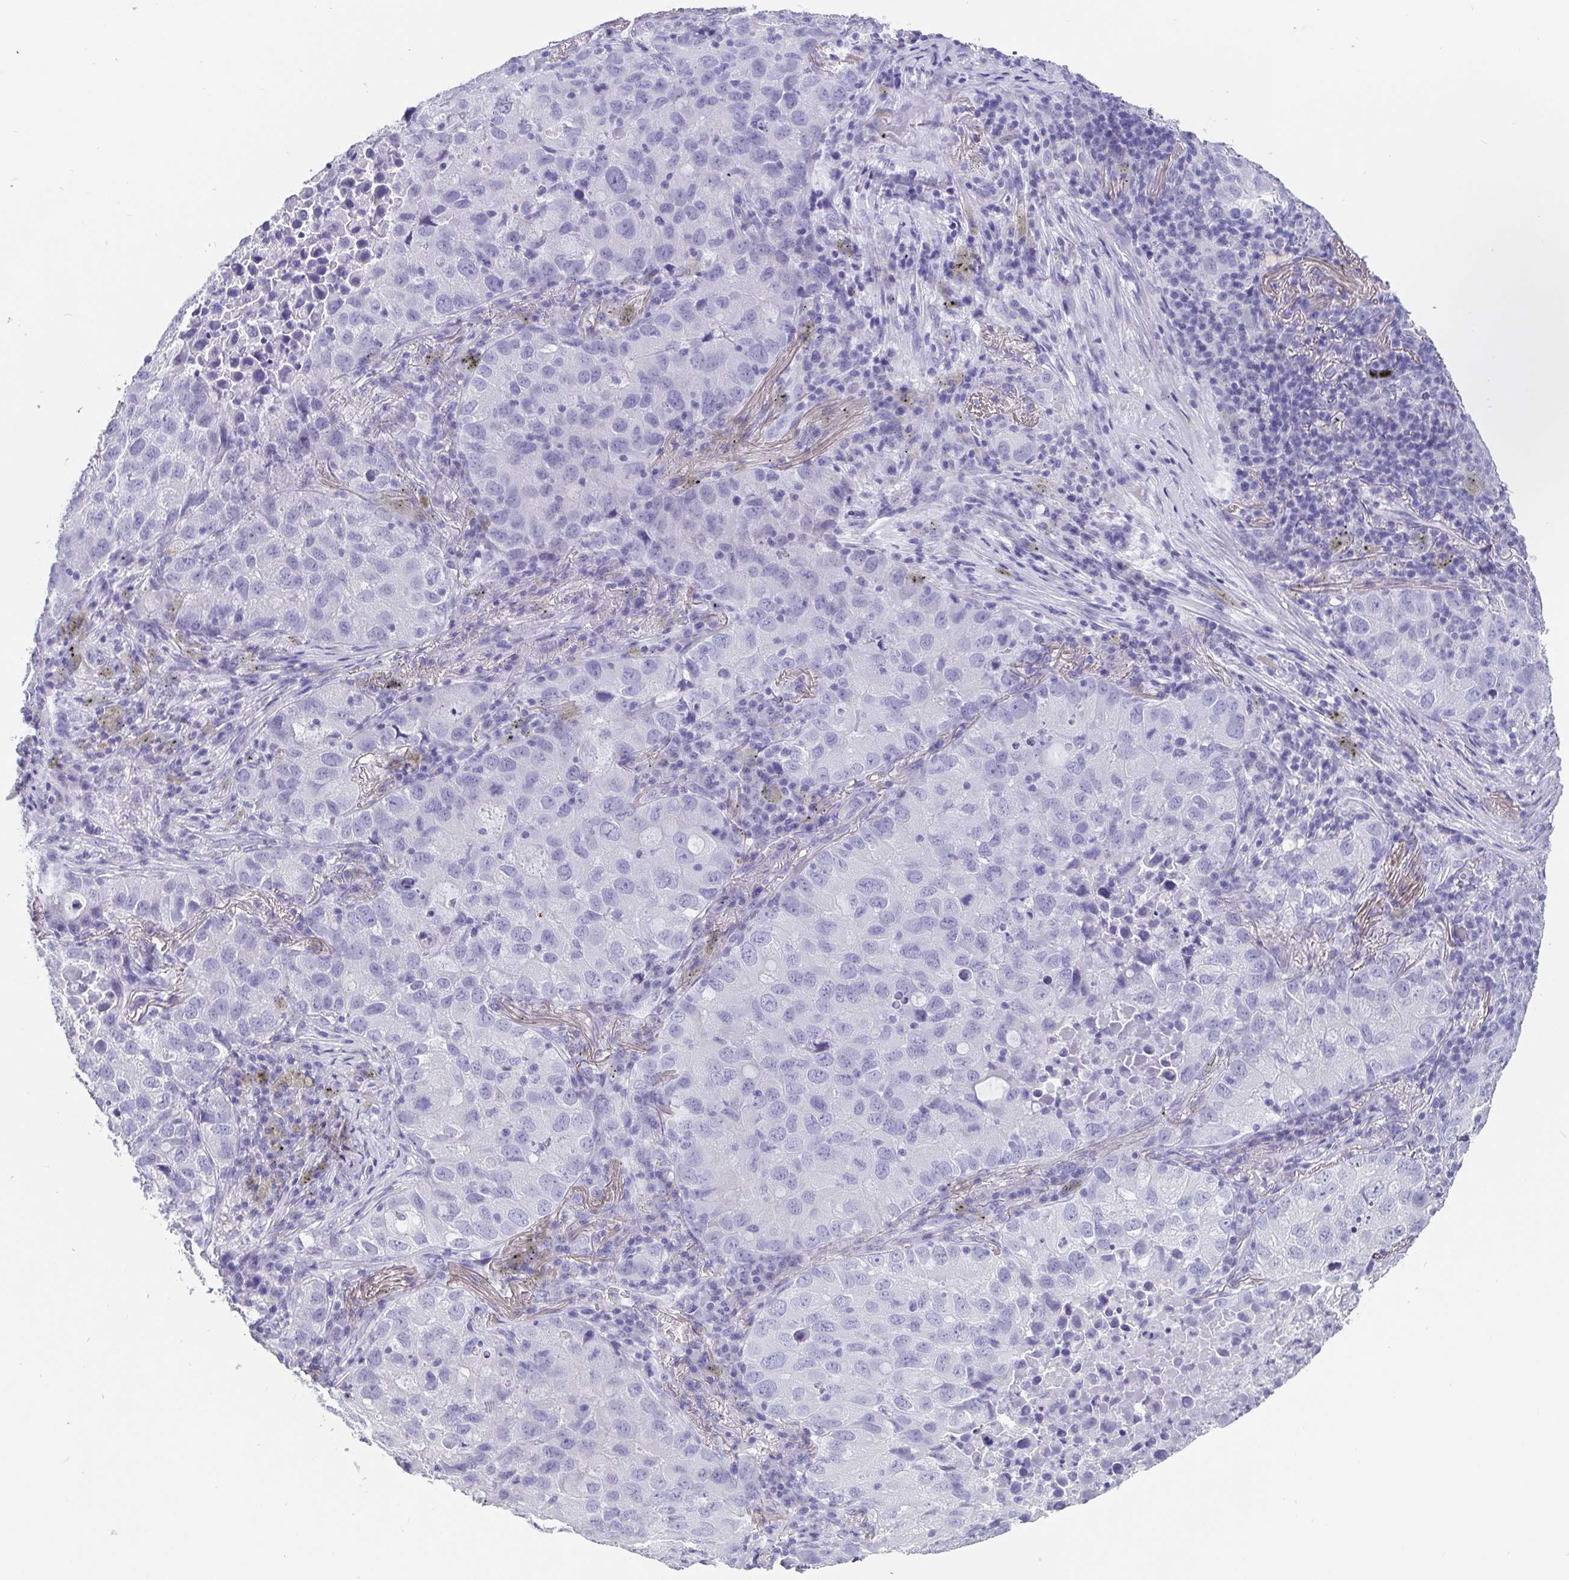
{"staining": {"intensity": "negative", "quantity": "none", "location": "none"}, "tissue": "lung cancer", "cell_type": "Tumor cells", "image_type": "cancer", "snomed": [{"axis": "morphology", "description": "Normal morphology"}, {"axis": "morphology", "description": "Adenocarcinoma, NOS"}, {"axis": "topography", "description": "Lymph node"}, {"axis": "topography", "description": "Lung"}], "caption": "Lung cancer (adenocarcinoma) was stained to show a protein in brown. There is no significant staining in tumor cells. Brightfield microscopy of IHC stained with DAB (brown) and hematoxylin (blue), captured at high magnification.", "gene": "SCGN", "patient": {"sex": "female", "age": 51}}